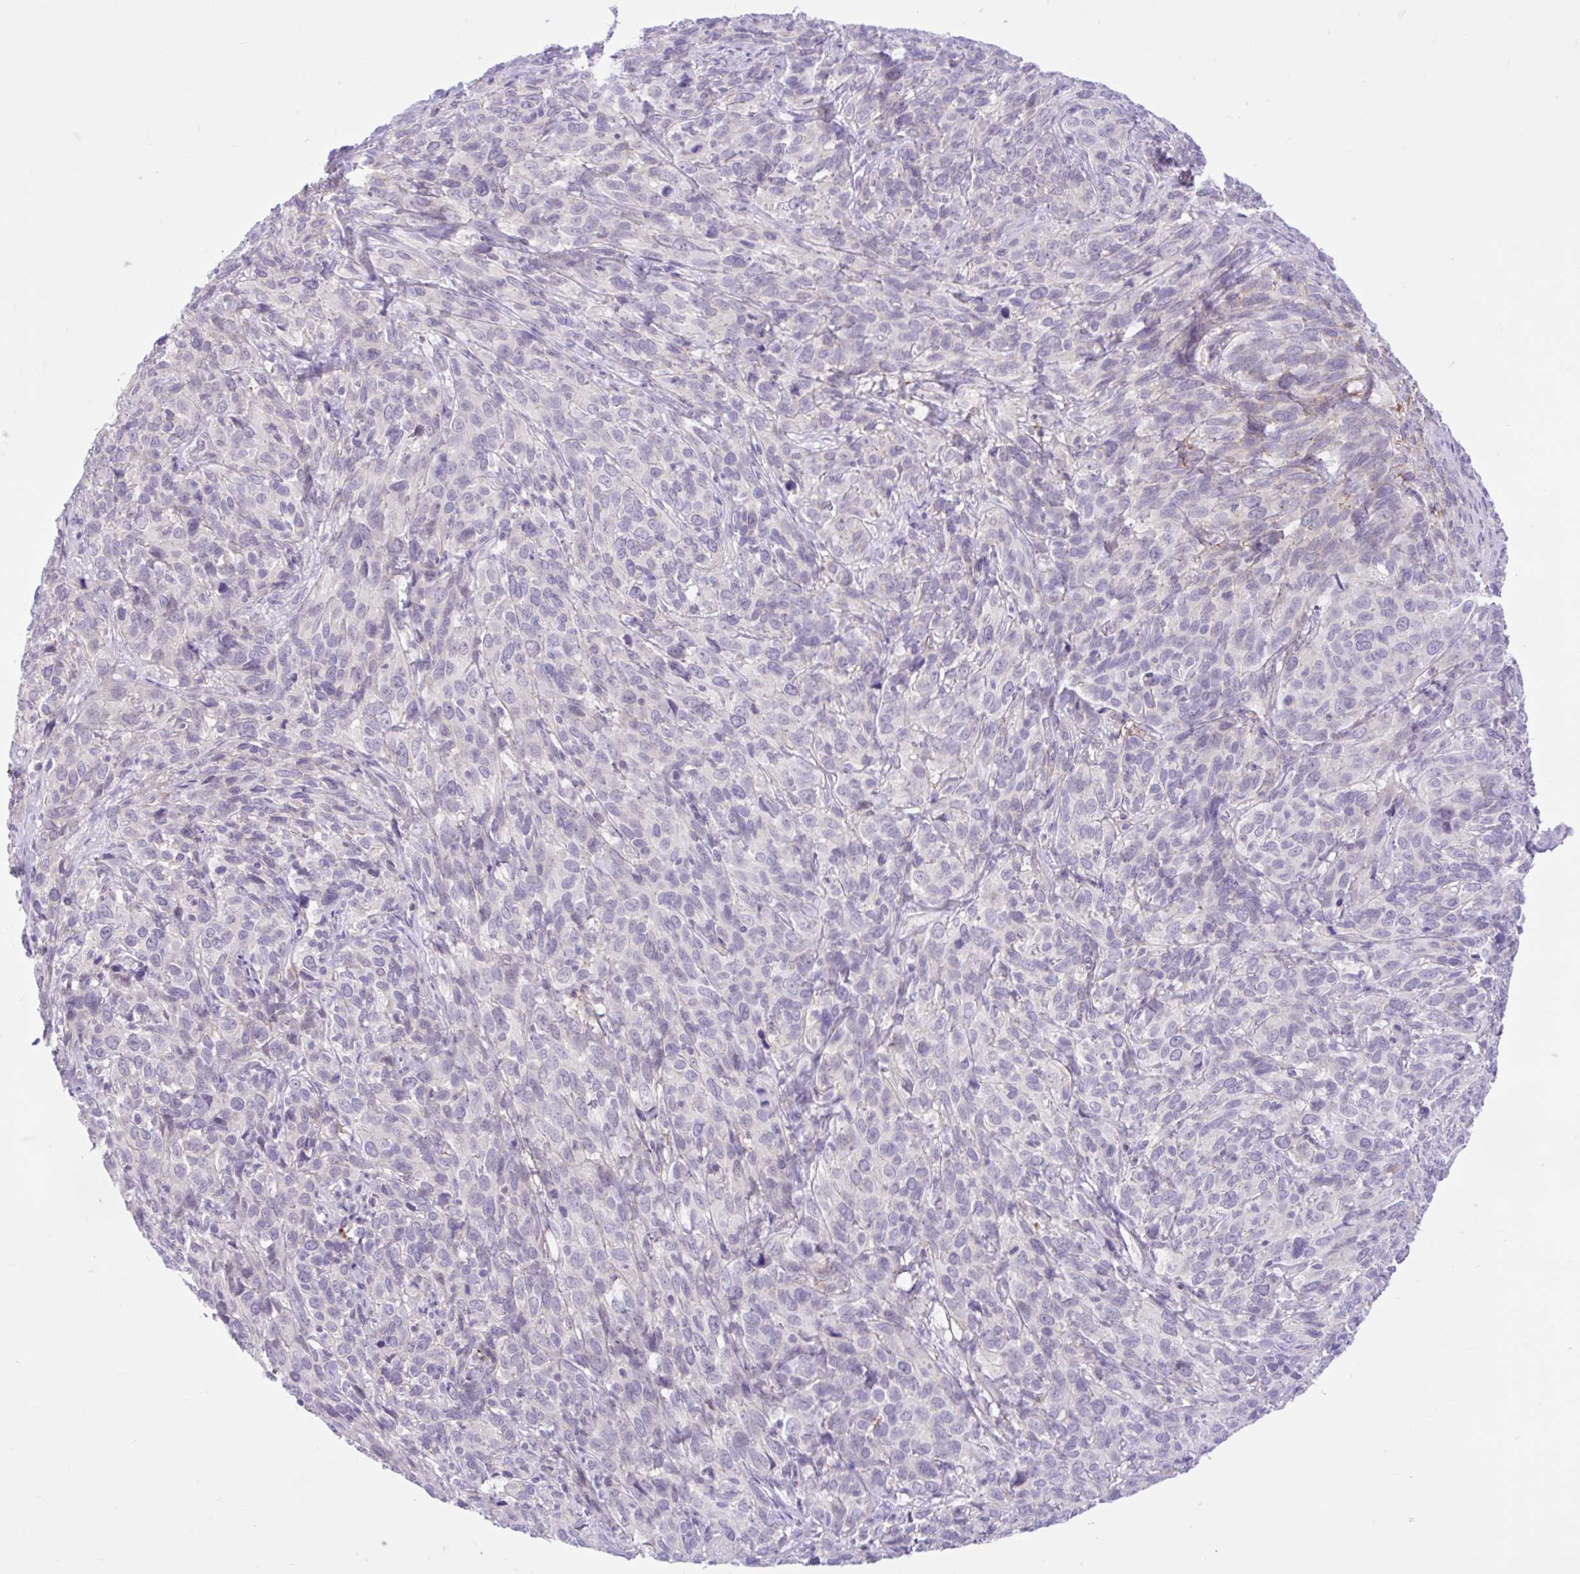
{"staining": {"intensity": "negative", "quantity": "none", "location": "none"}, "tissue": "cervical cancer", "cell_type": "Tumor cells", "image_type": "cancer", "snomed": [{"axis": "morphology", "description": "Squamous cell carcinoma, NOS"}, {"axis": "topography", "description": "Cervix"}], "caption": "Protein analysis of squamous cell carcinoma (cervical) displays no significant expression in tumor cells.", "gene": "ZNF101", "patient": {"sex": "female", "age": 51}}